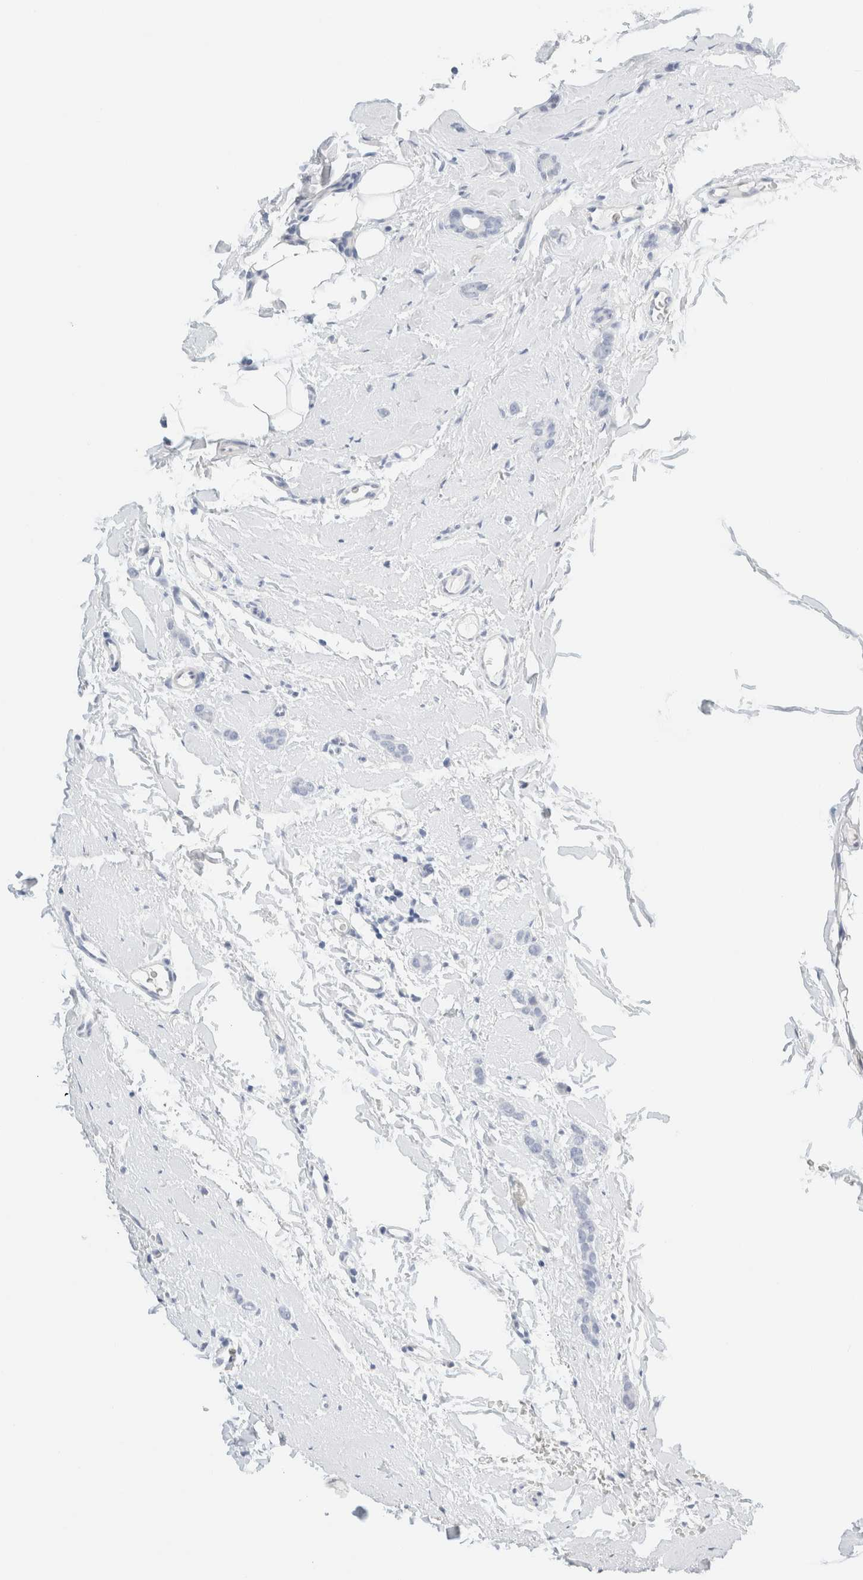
{"staining": {"intensity": "negative", "quantity": "none", "location": "none"}, "tissue": "breast cancer", "cell_type": "Tumor cells", "image_type": "cancer", "snomed": [{"axis": "morphology", "description": "Lobular carcinoma"}, {"axis": "topography", "description": "Skin"}, {"axis": "topography", "description": "Breast"}], "caption": "IHC of human breast cancer exhibits no positivity in tumor cells. (DAB immunohistochemistry (IHC) visualized using brightfield microscopy, high magnification).", "gene": "DPYS", "patient": {"sex": "female", "age": 46}}